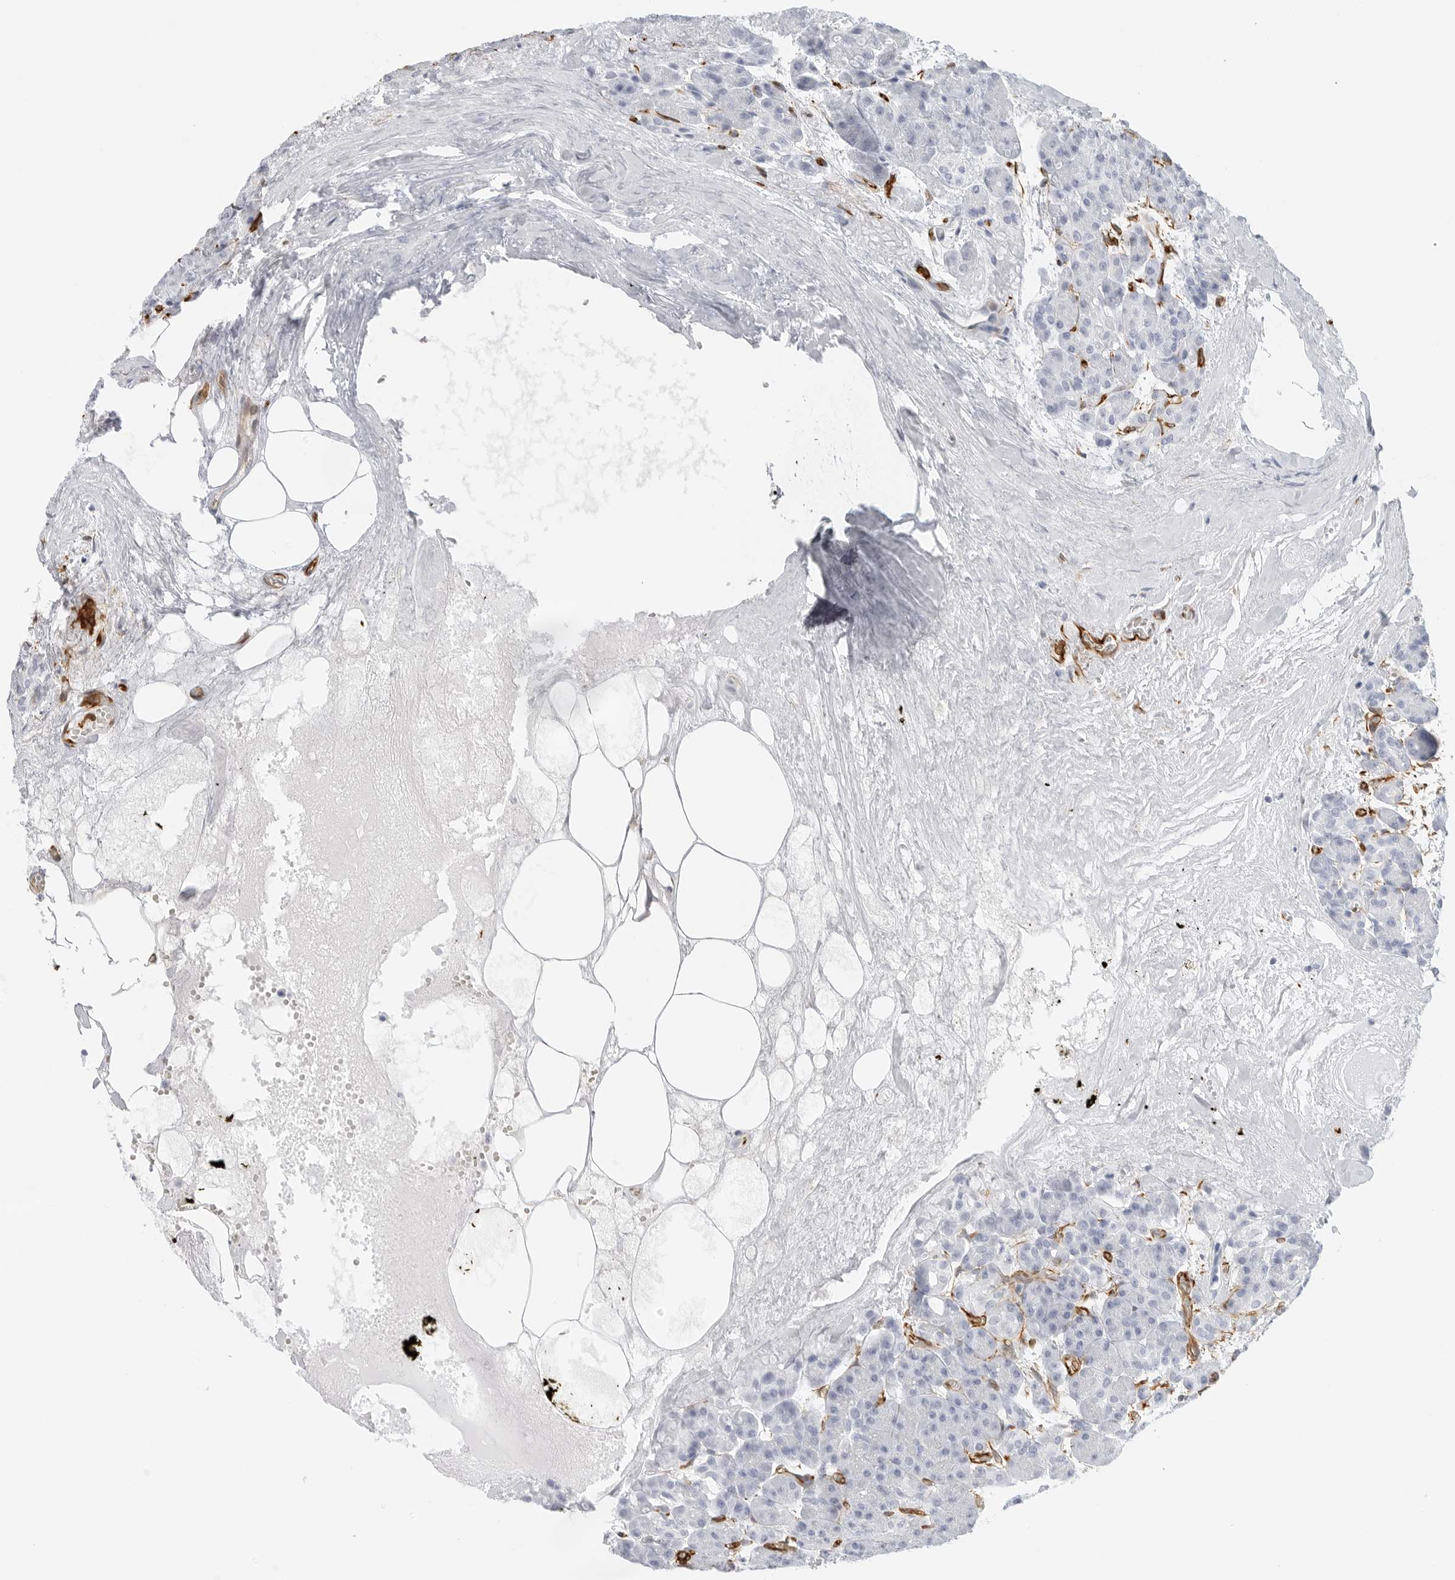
{"staining": {"intensity": "negative", "quantity": "none", "location": "none"}, "tissue": "pancreas", "cell_type": "Exocrine glandular cells", "image_type": "normal", "snomed": [{"axis": "morphology", "description": "Normal tissue, NOS"}, {"axis": "topography", "description": "Pancreas"}], "caption": "Immunohistochemical staining of unremarkable human pancreas displays no significant expression in exocrine glandular cells.", "gene": "NES", "patient": {"sex": "male", "age": 63}}